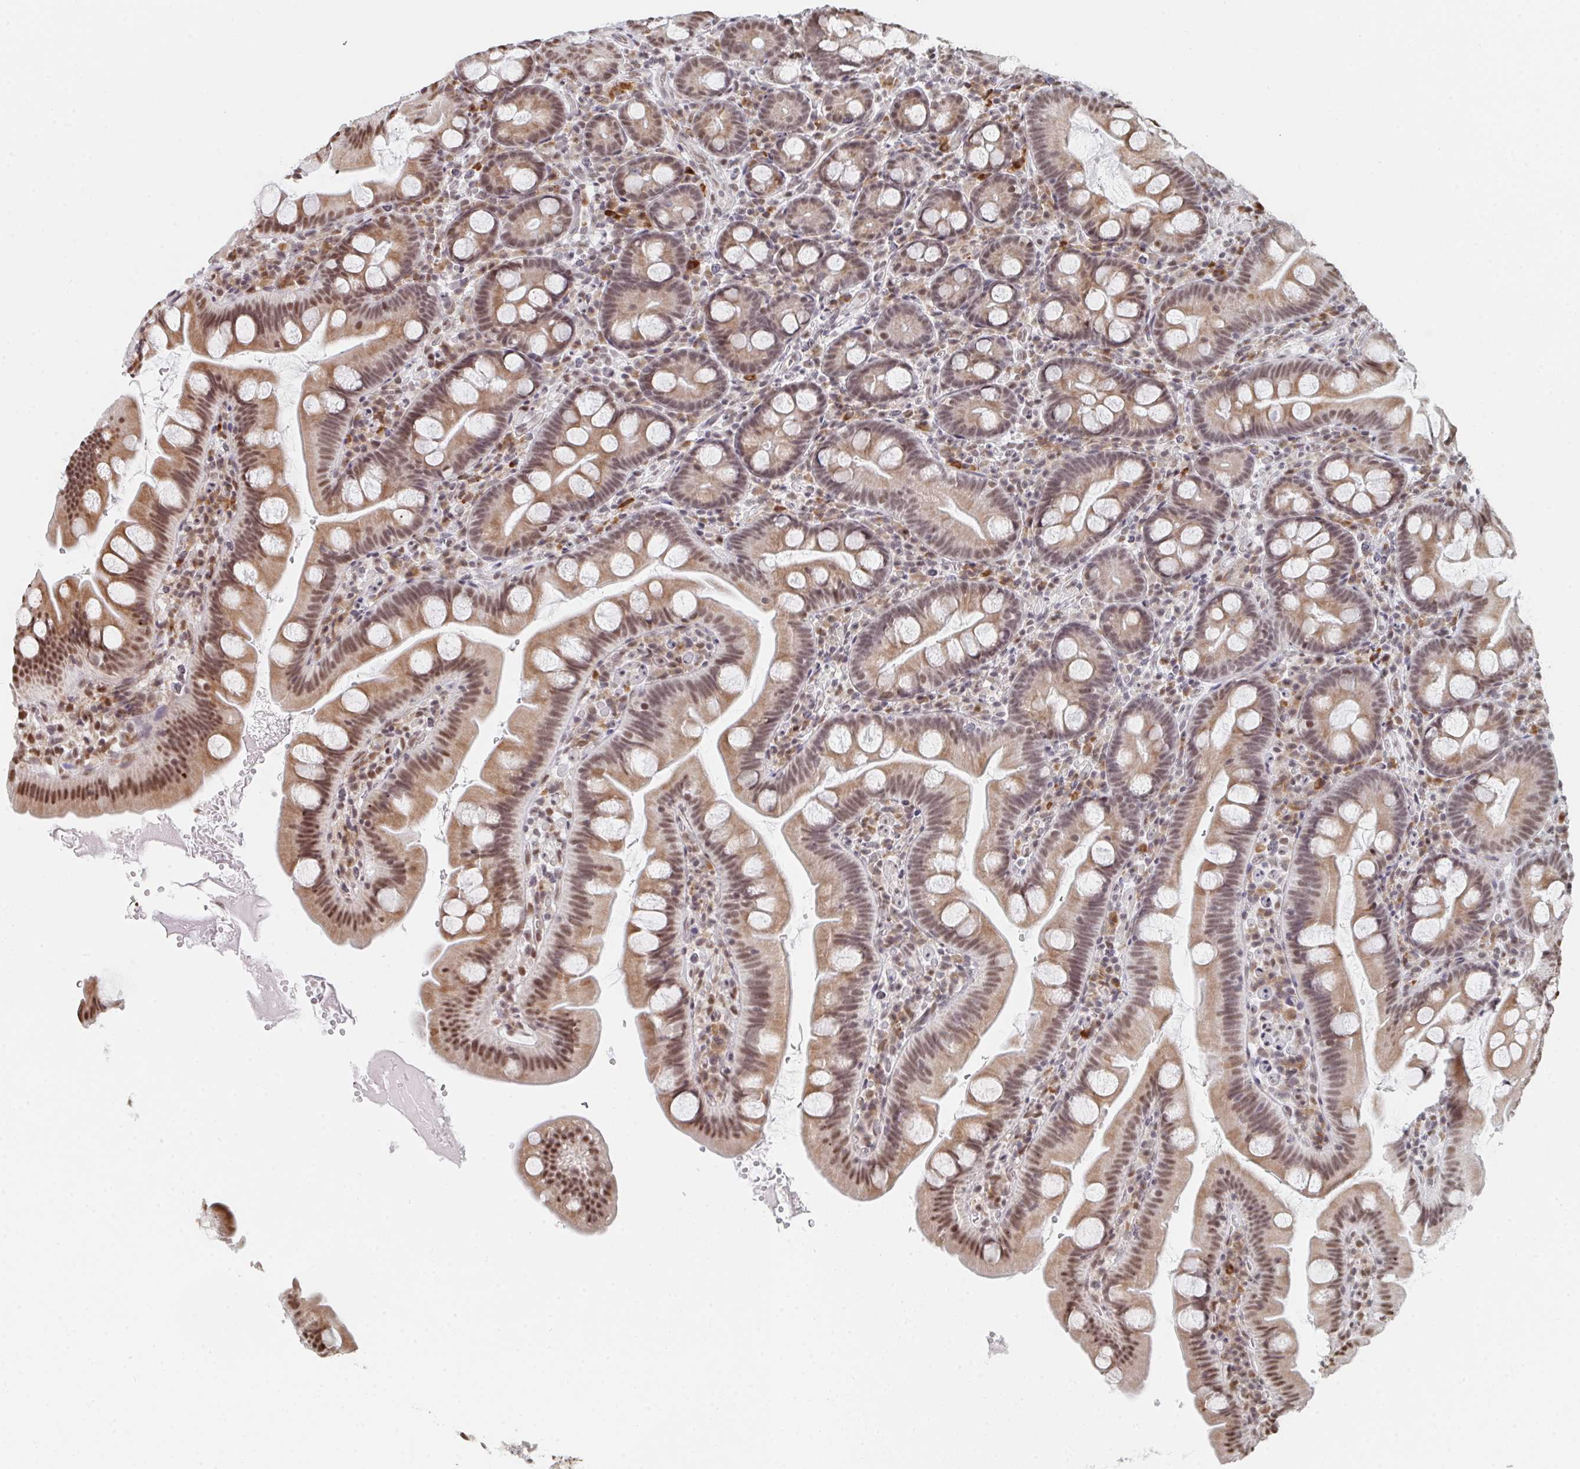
{"staining": {"intensity": "moderate", "quantity": ">75%", "location": "cytoplasmic/membranous,nuclear"}, "tissue": "small intestine", "cell_type": "Glandular cells", "image_type": "normal", "snomed": [{"axis": "morphology", "description": "Normal tissue, NOS"}, {"axis": "topography", "description": "Small intestine"}], "caption": "This image demonstrates unremarkable small intestine stained with IHC to label a protein in brown. The cytoplasmic/membranous,nuclear of glandular cells show moderate positivity for the protein. Nuclei are counter-stained blue.", "gene": "MBNL1", "patient": {"sex": "female", "age": 68}}